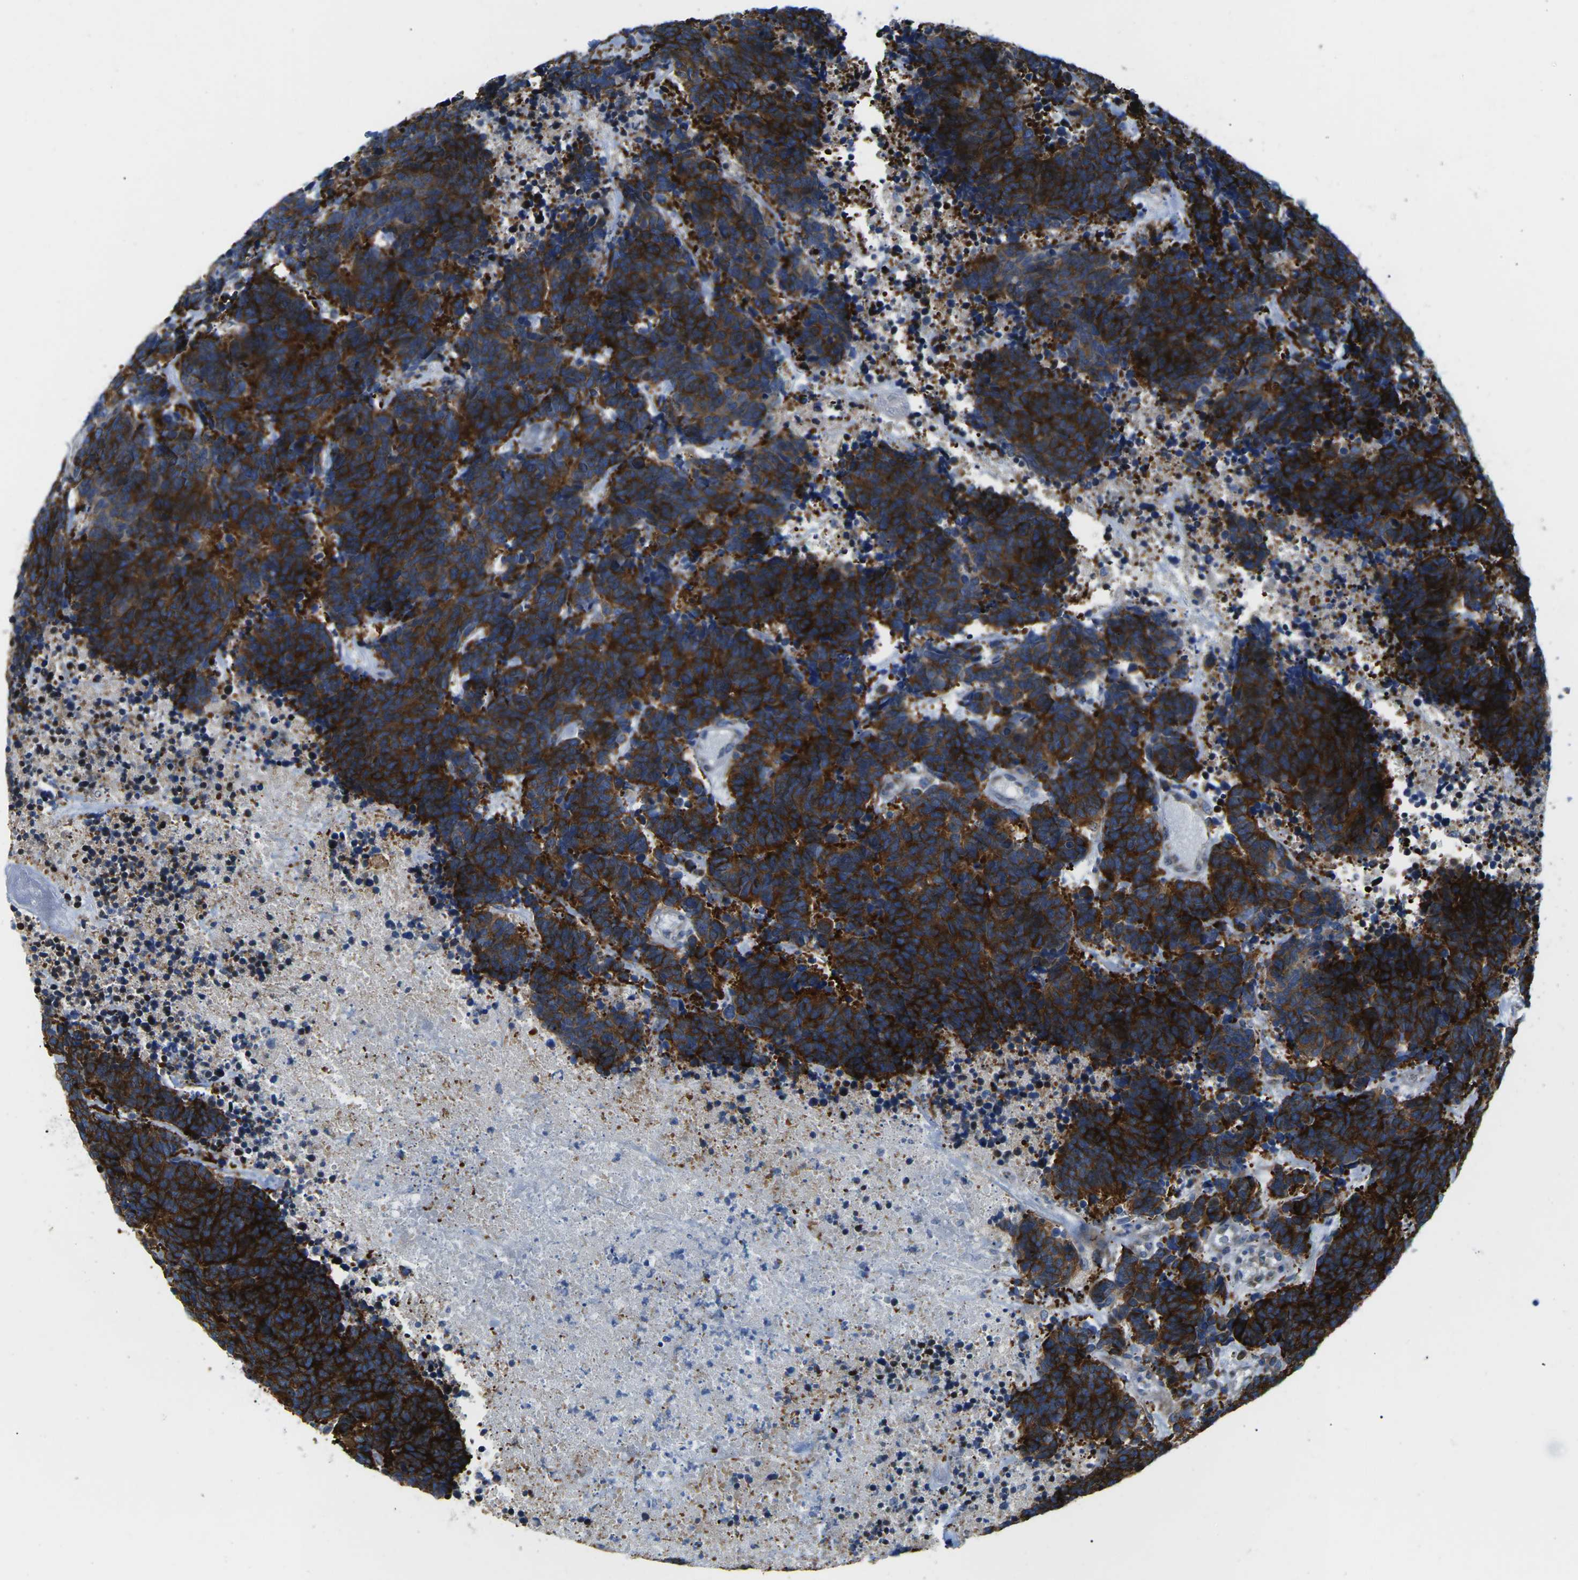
{"staining": {"intensity": "strong", "quantity": ">75%", "location": "cytoplasmic/membranous"}, "tissue": "carcinoid", "cell_type": "Tumor cells", "image_type": "cancer", "snomed": [{"axis": "morphology", "description": "Carcinoma, NOS"}, {"axis": "morphology", "description": "Carcinoid, malignant, NOS"}, {"axis": "topography", "description": "Urinary bladder"}], "caption": "IHC photomicrograph of human carcinoid stained for a protein (brown), which shows high levels of strong cytoplasmic/membranous positivity in about >75% of tumor cells.", "gene": "TMEFF2", "patient": {"sex": "male", "age": 57}}